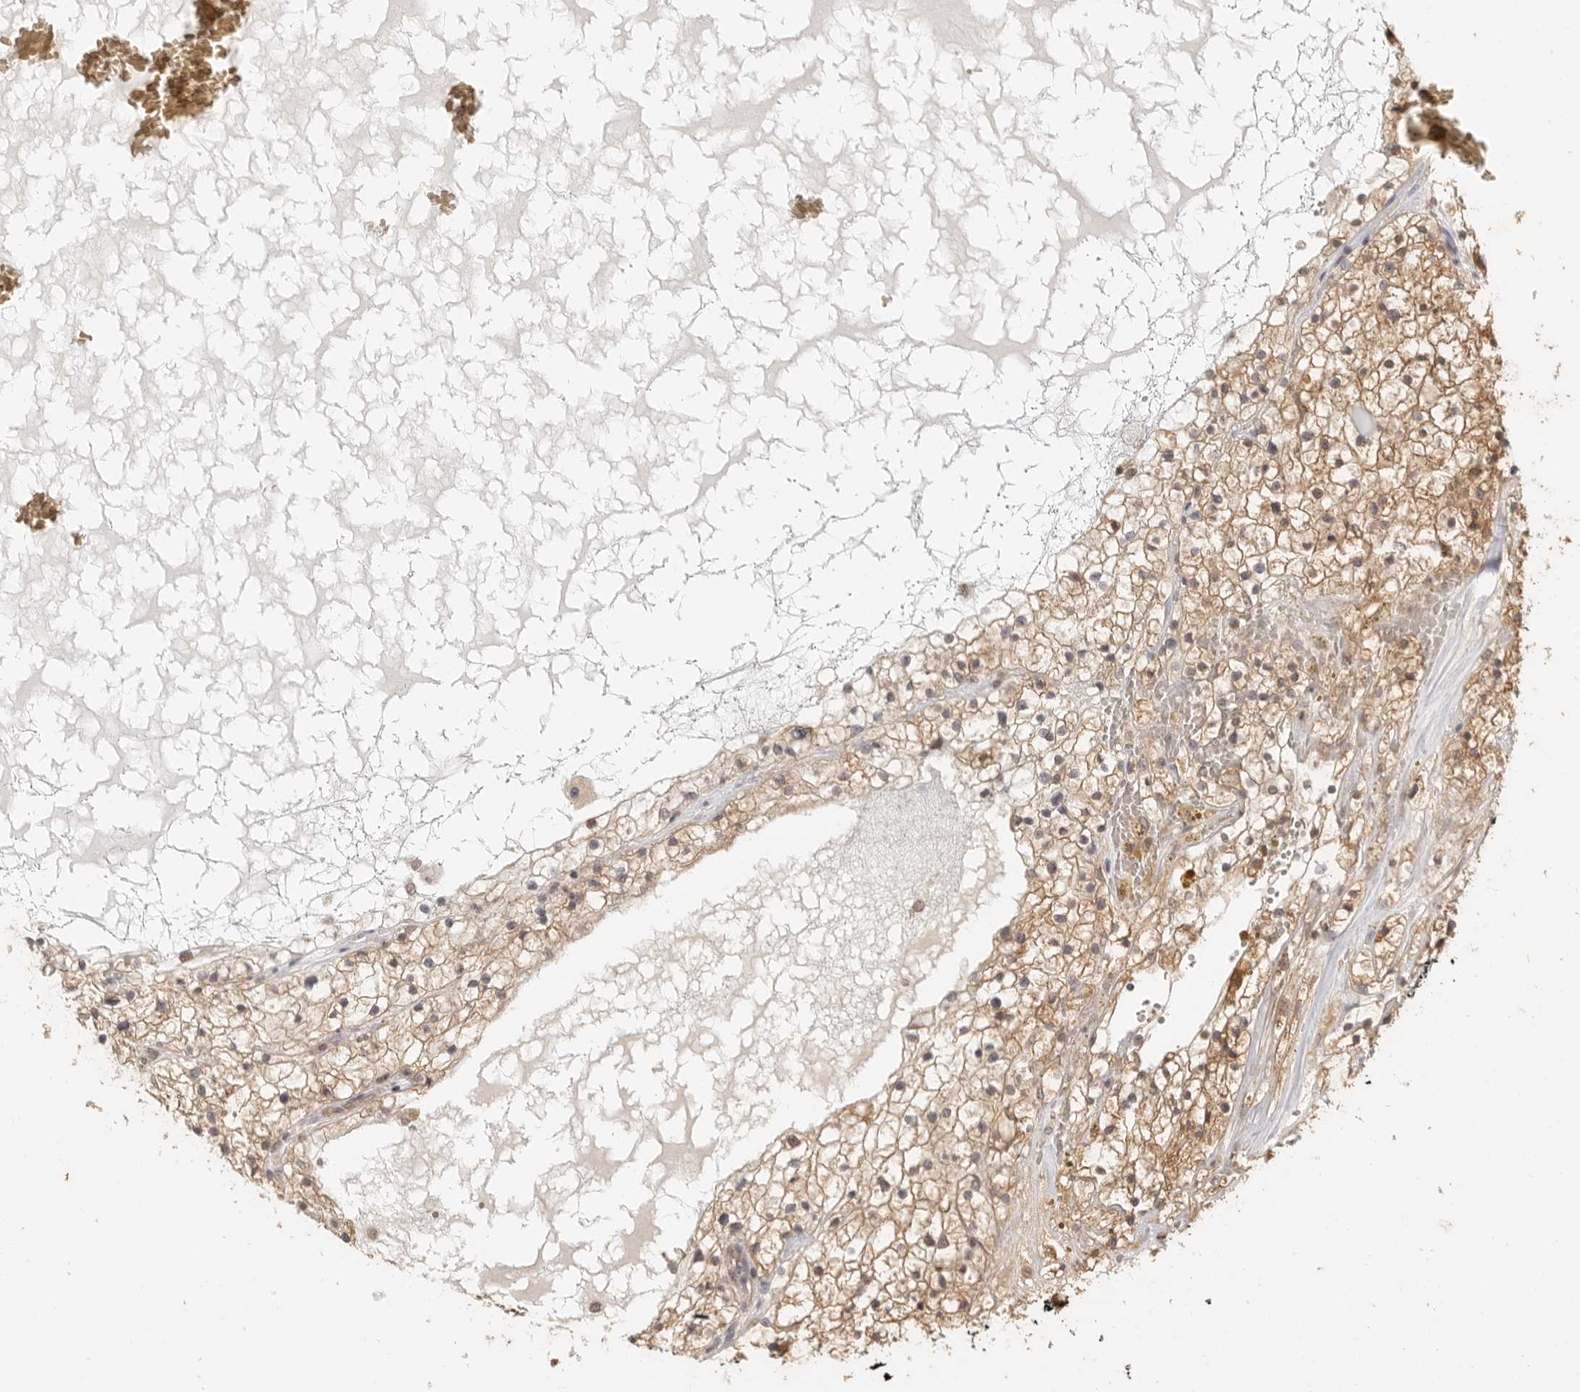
{"staining": {"intensity": "moderate", "quantity": ">75%", "location": "cytoplasmic/membranous,nuclear"}, "tissue": "renal cancer", "cell_type": "Tumor cells", "image_type": "cancer", "snomed": [{"axis": "morphology", "description": "Normal tissue, NOS"}, {"axis": "morphology", "description": "Adenocarcinoma, NOS"}, {"axis": "topography", "description": "Kidney"}], "caption": "About >75% of tumor cells in renal cancer display moderate cytoplasmic/membranous and nuclear protein staining as visualized by brown immunohistochemical staining.", "gene": "PSMA5", "patient": {"sex": "male", "age": 68}}